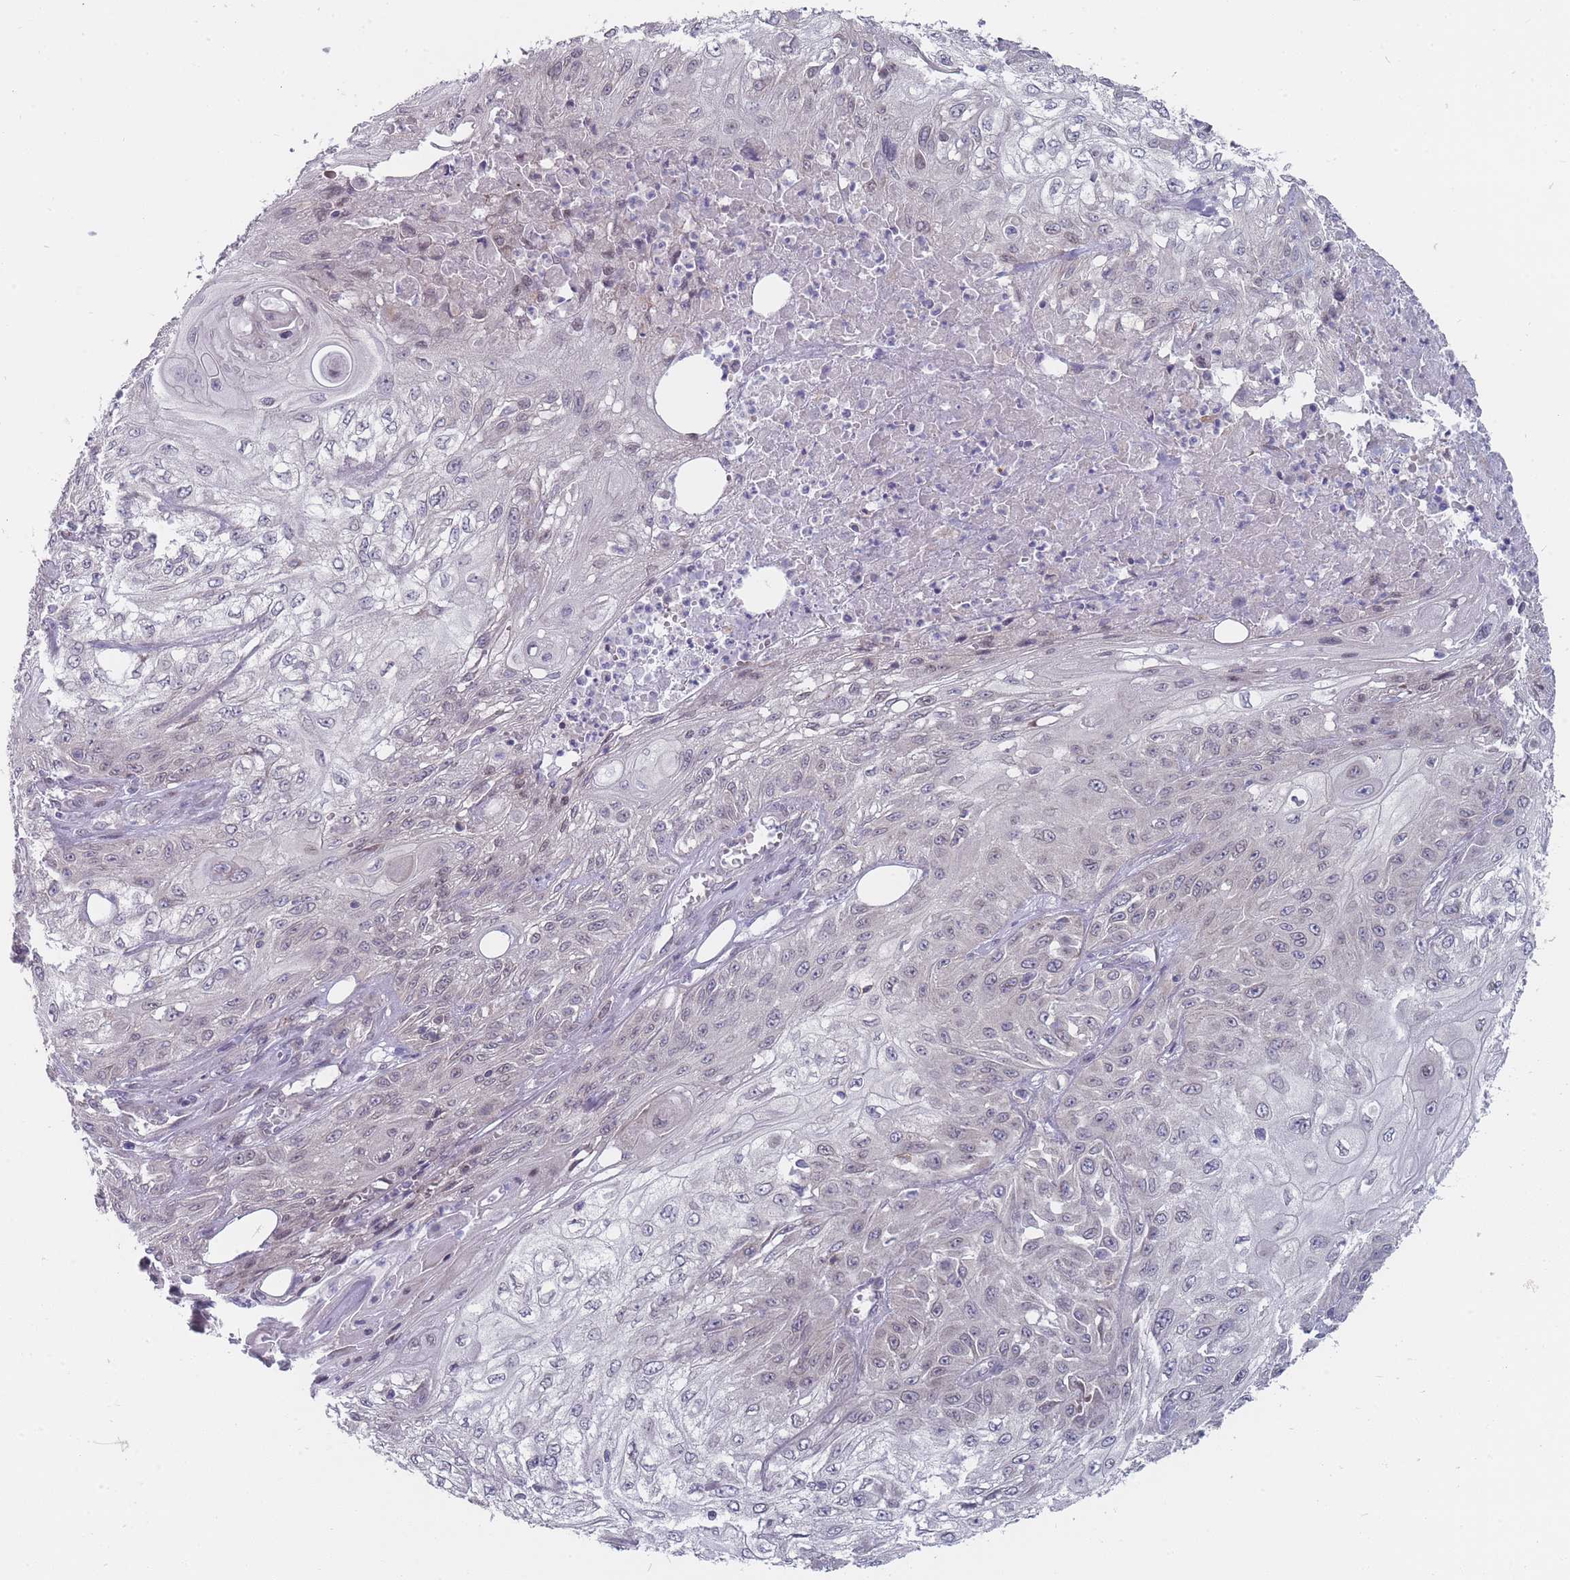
{"staining": {"intensity": "negative", "quantity": "none", "location": "none"}, "tissue": "skin cancer", "cell_type": "Tumor cells", "image_type": "cancer", "snomed": [{"axis": "morphology", "description": "Squamous cell carcinoma, NOS"}, {"axis": "morphology", "description": "Squamous cell carcinoma, metastatic, NOS"}, {"axis": "topography", "description": "Skin"}, {"axis": "topography", "description": "Lymph node"}], "caption": "Immunohistochemistry (IHC) photomicrograph of human skin cancer stained for a protein (brown), which shows no positivity in tumor cells. Nuclei are stained in blue.", "gene": "PCDH12", "patient": {"sex": "male", "age": 75}}